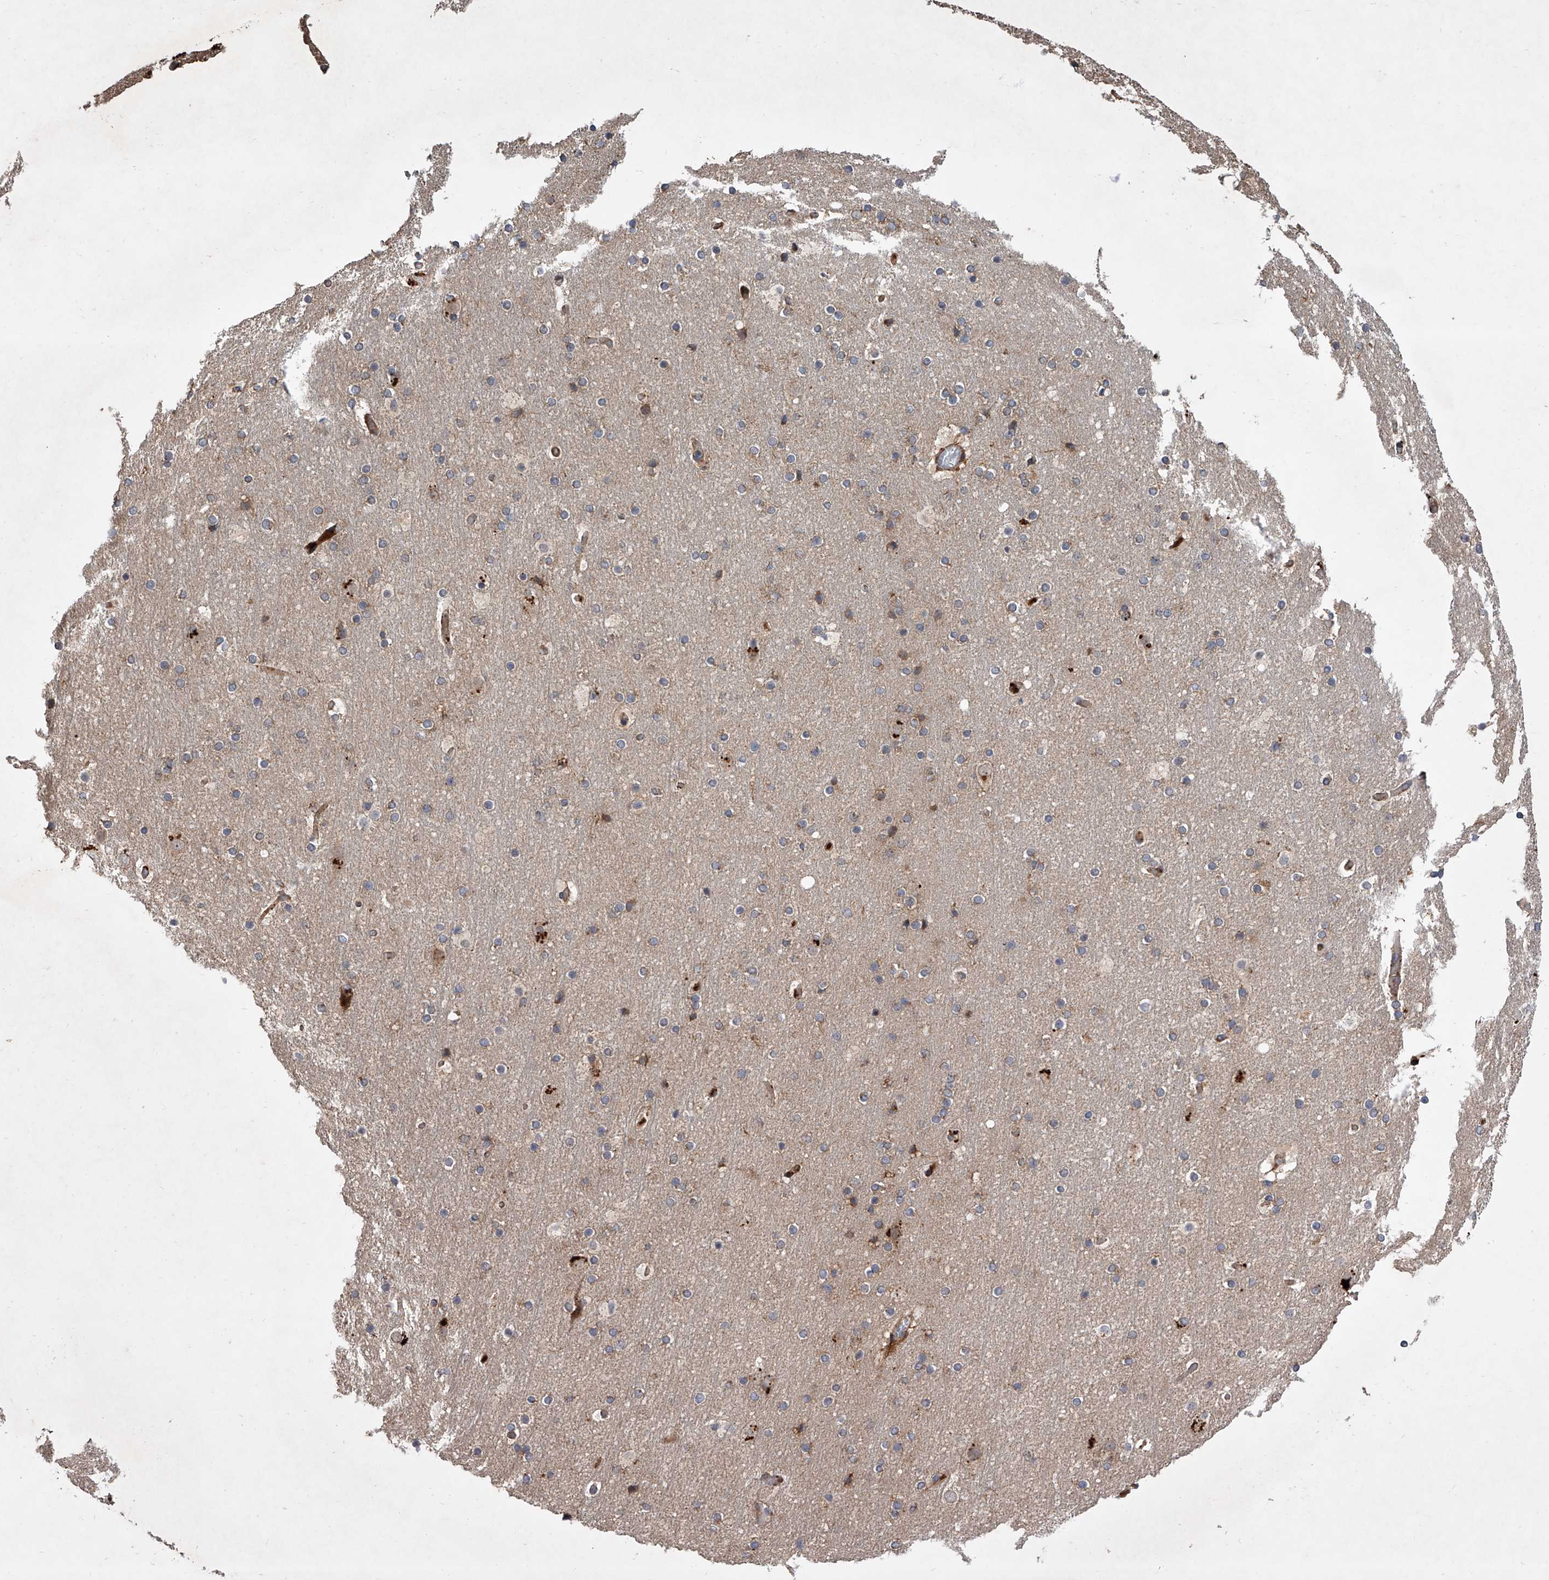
{"staining": {"intensity": "moderate", "quantity": ">75%", "location": "cytoplasmic/membranous"}, "tissue": "cerebral cortex", "cell_type": "Endothelial cells", "image_type": "normal", "snomed": [{"axis": "morphology", "description": "Normal tissue, NOS"}, {"axis": "topography", "description": "Cerebral cortex"}], "caption": "Immunohistochemical staining of normal human cerebral cortex shows >75% levels of moderate cytoplasmic/membranous protein staining in approximately >75% of endothelial cells.", "gene": "USP47", "patient": {"sex": "male", "age": 57}}